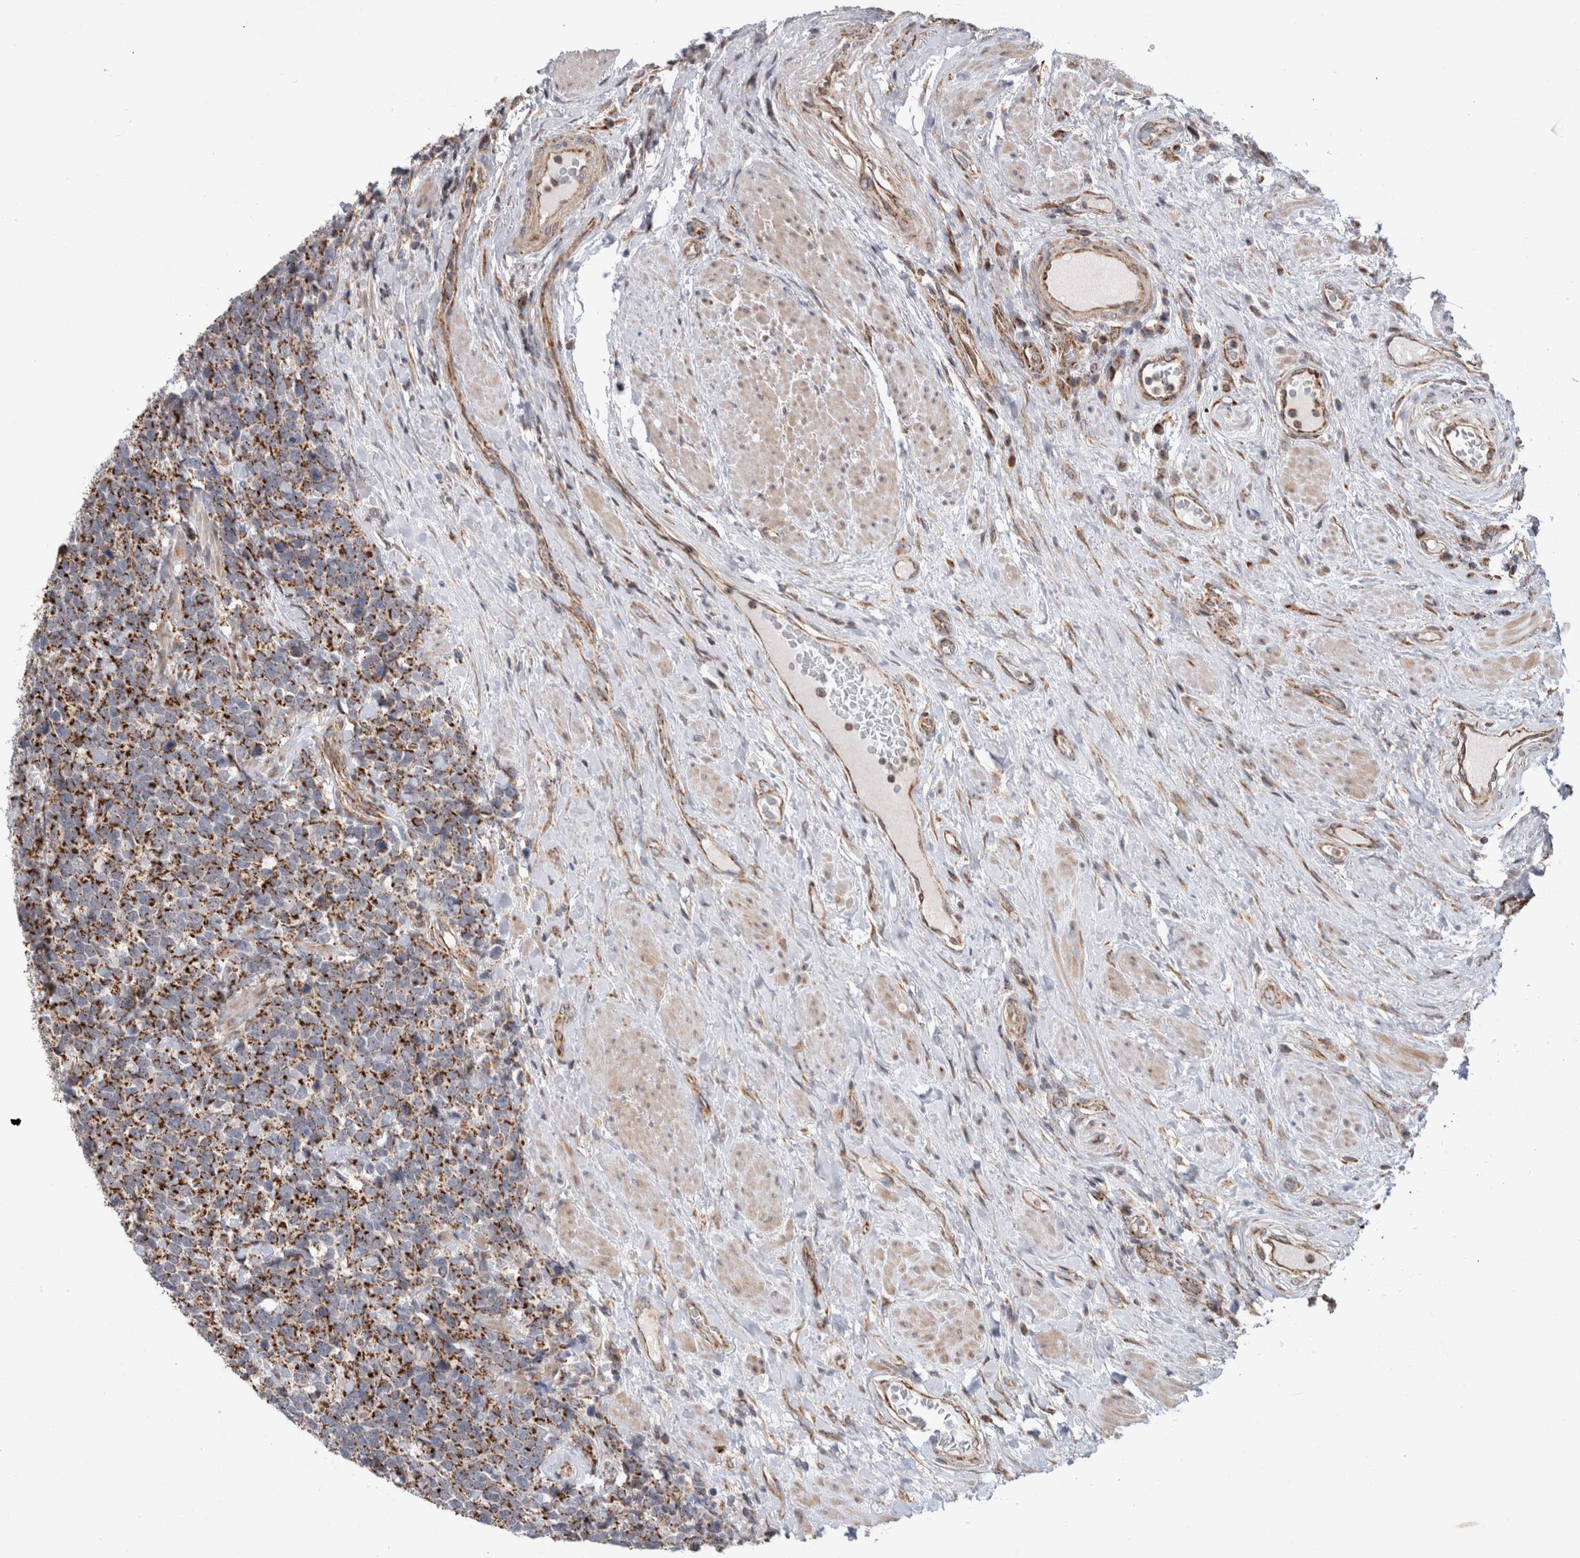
{"staining": {"intensity": "strong", "quantity": ">75%", "location": "cytoplasmic/membranous"}, "tissue": "urothelial cancer", "cell_type": "Tumor cells", "image_type": "cancer", "snomed": [{"axis": "morphology", "description": "Urothelial carcinoma, High grade"}, {"axis": "topography", "description": "Urinary bladder"}], "caption": "Protein expression by IHC exhibits strong cytoplasmic/membranous expression in about >75% of tumor cells in urothelial carcinoma (high-grade). Nuclei are stained in blue.", "gene": "MRPL37", "patient": {"sex": "female", "age": 82}}